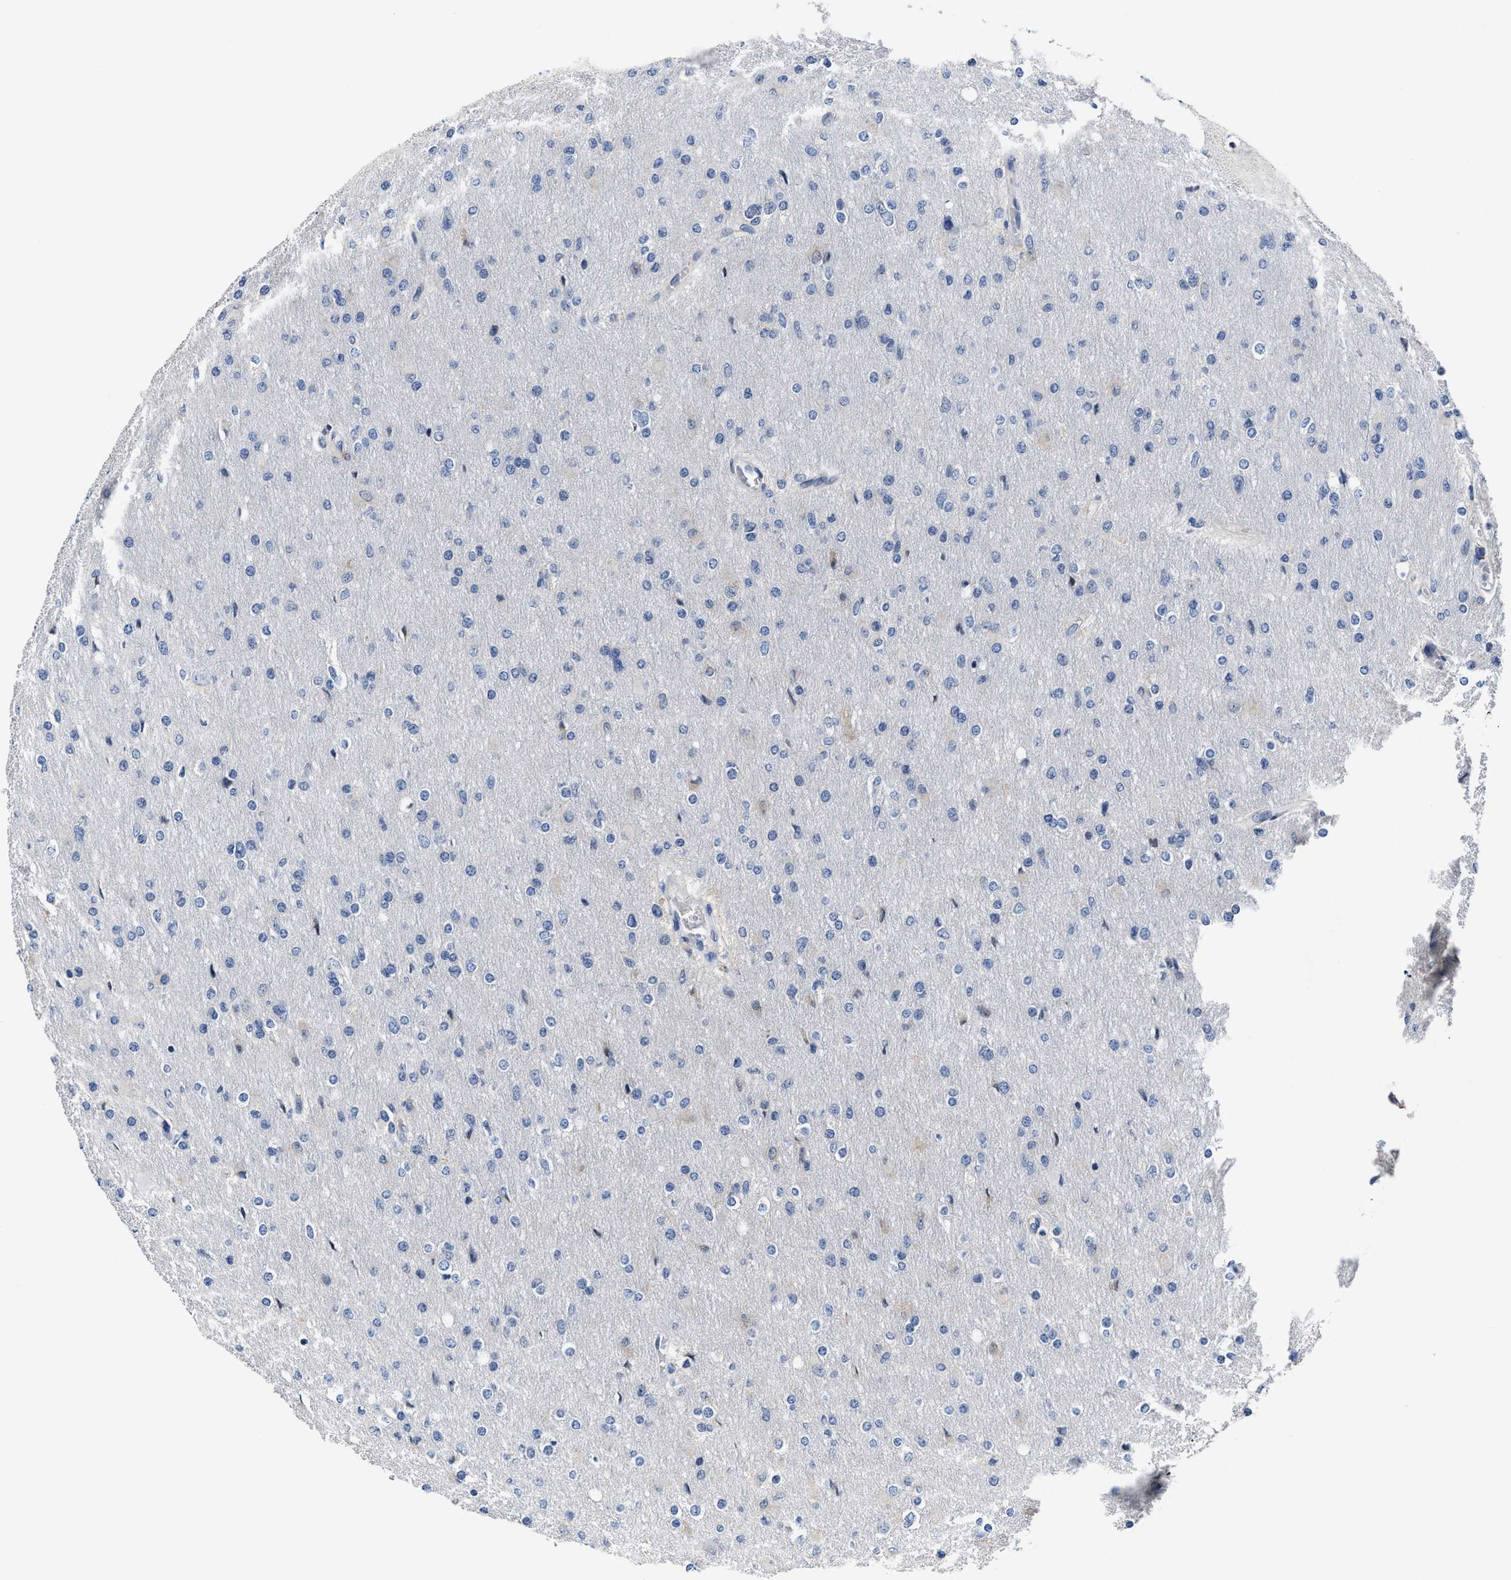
{"staining": {"intensity": "negative", "quantity": "none", "location": "none"}, "tissue": "glioma", "cell_type": "Tumor cells", "image_type": "cancer", "snomed": [{"axis": "morphology", "description": "Glioma, malignant, High grade"}, {"axis": "topography", "description": "Cerebral cortex"}], "caption": "Immunohistochemistry (IHC) micrograph of malignant glioma (high-grade) stained for a protein (brown), which shows no positivity in tumor cells. (DAB IHC, high magnification).", "gene": "GHITM", "patient": {"sex": "female", "age": 36}}